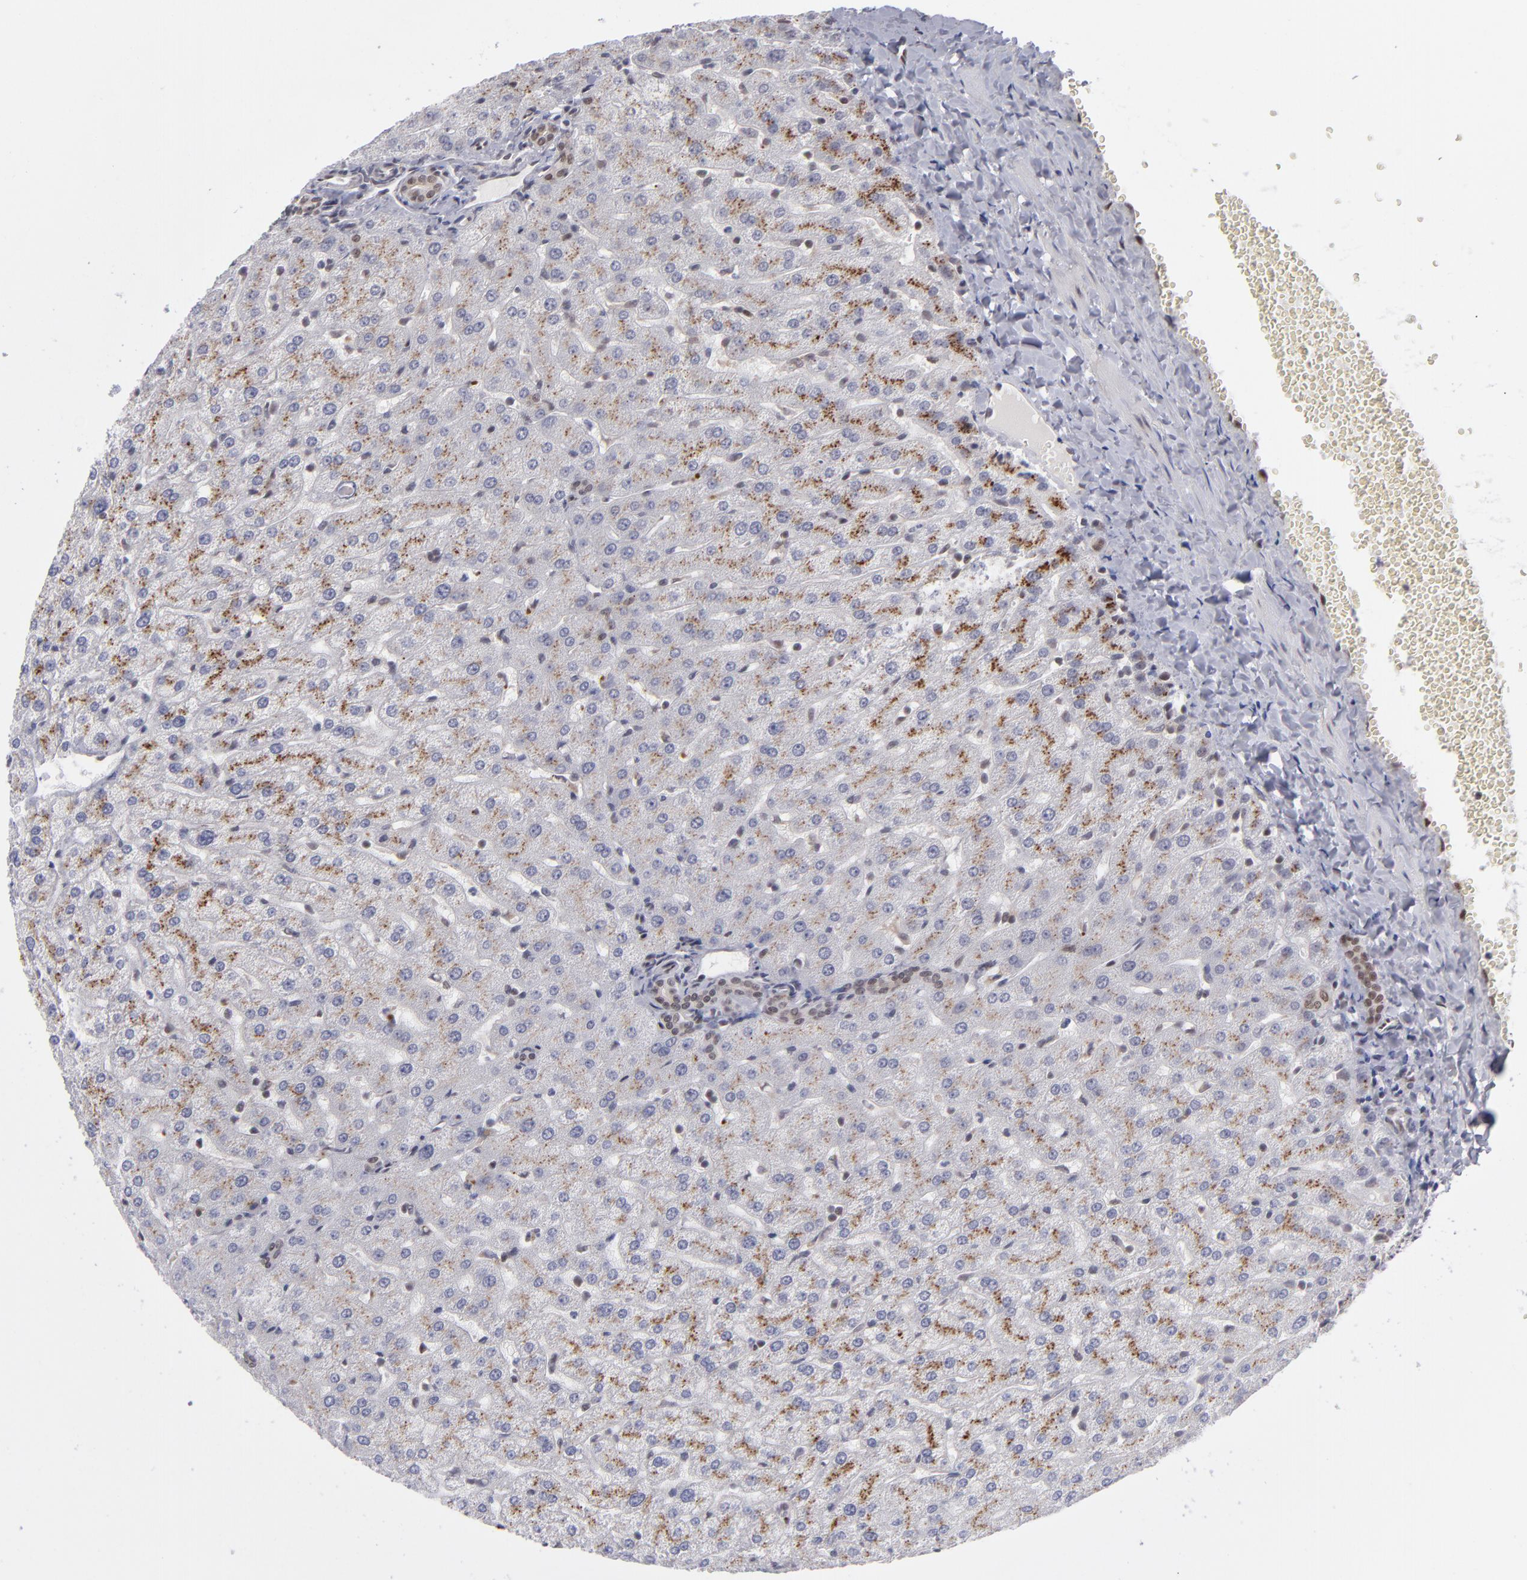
{"staining": {"intensity": "moderate", "quantity": "25%-75%", "location": "cytoplasmic/membranous"}, "tissue": "liver", "cell_type": "Hepatocytes", "image_type": "normal", "snomed": [{"axis": "morphology", "description": "Normal tissue, NOS"}, {"axis": "morphology", "description": "Fibrosis, NOS"}, {"axis": "topography", "description": "Liver"}], "caption": "A micrograph of liver stained for a protein shows moderate cytoplasmic/membranous brown staining in hepatocytes. (Stains: DAB (3,3'-diaminobenzidine) in brown, nuclei in blue, Microscopy: brightfield microscopy at high magnification).", "gene": "MLLT3", "patient": {"sex": "female", "age": 29}}